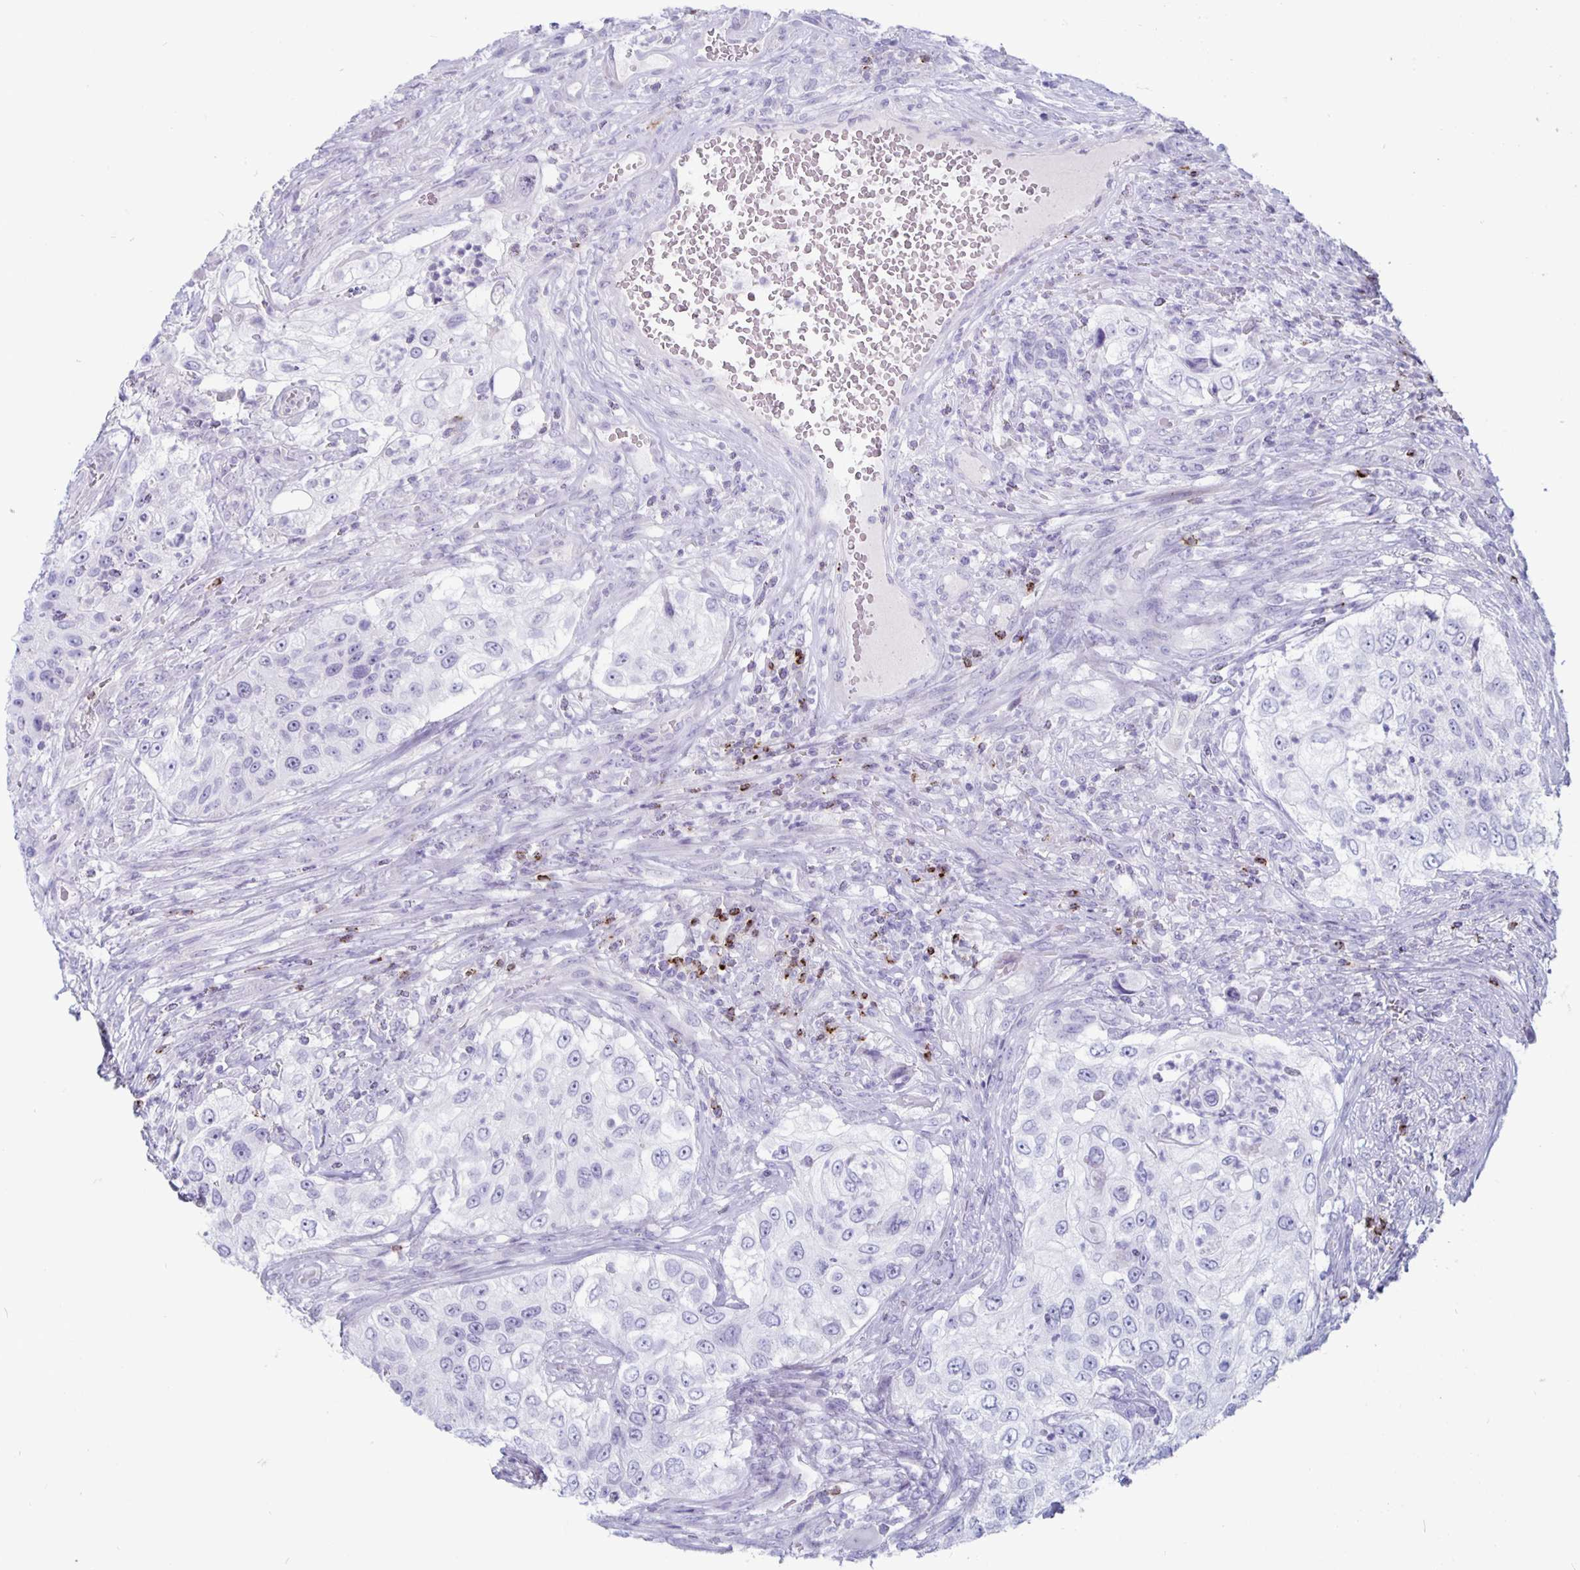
{"staining": {"intensity": "negative", "quantity": "none", "location": "none"}, "tissue": "urothelial cancer", "cell_type": "Tumor cells", "image_type": "cancer", "snomed": [{"axis": "morphology", "description": "Urothelial carcinoma, High grade"}, {"axis": "topography", "description": "Urinary bladder"}], "caption": "This histopathology image is of urothelial cancer stained with IHC to label a protein in brown with the nuclei are counter-stained blue. There is no staining in tumor cells.", "gene": "GZMK", "patient": {"sex": "female", "age": 60}}